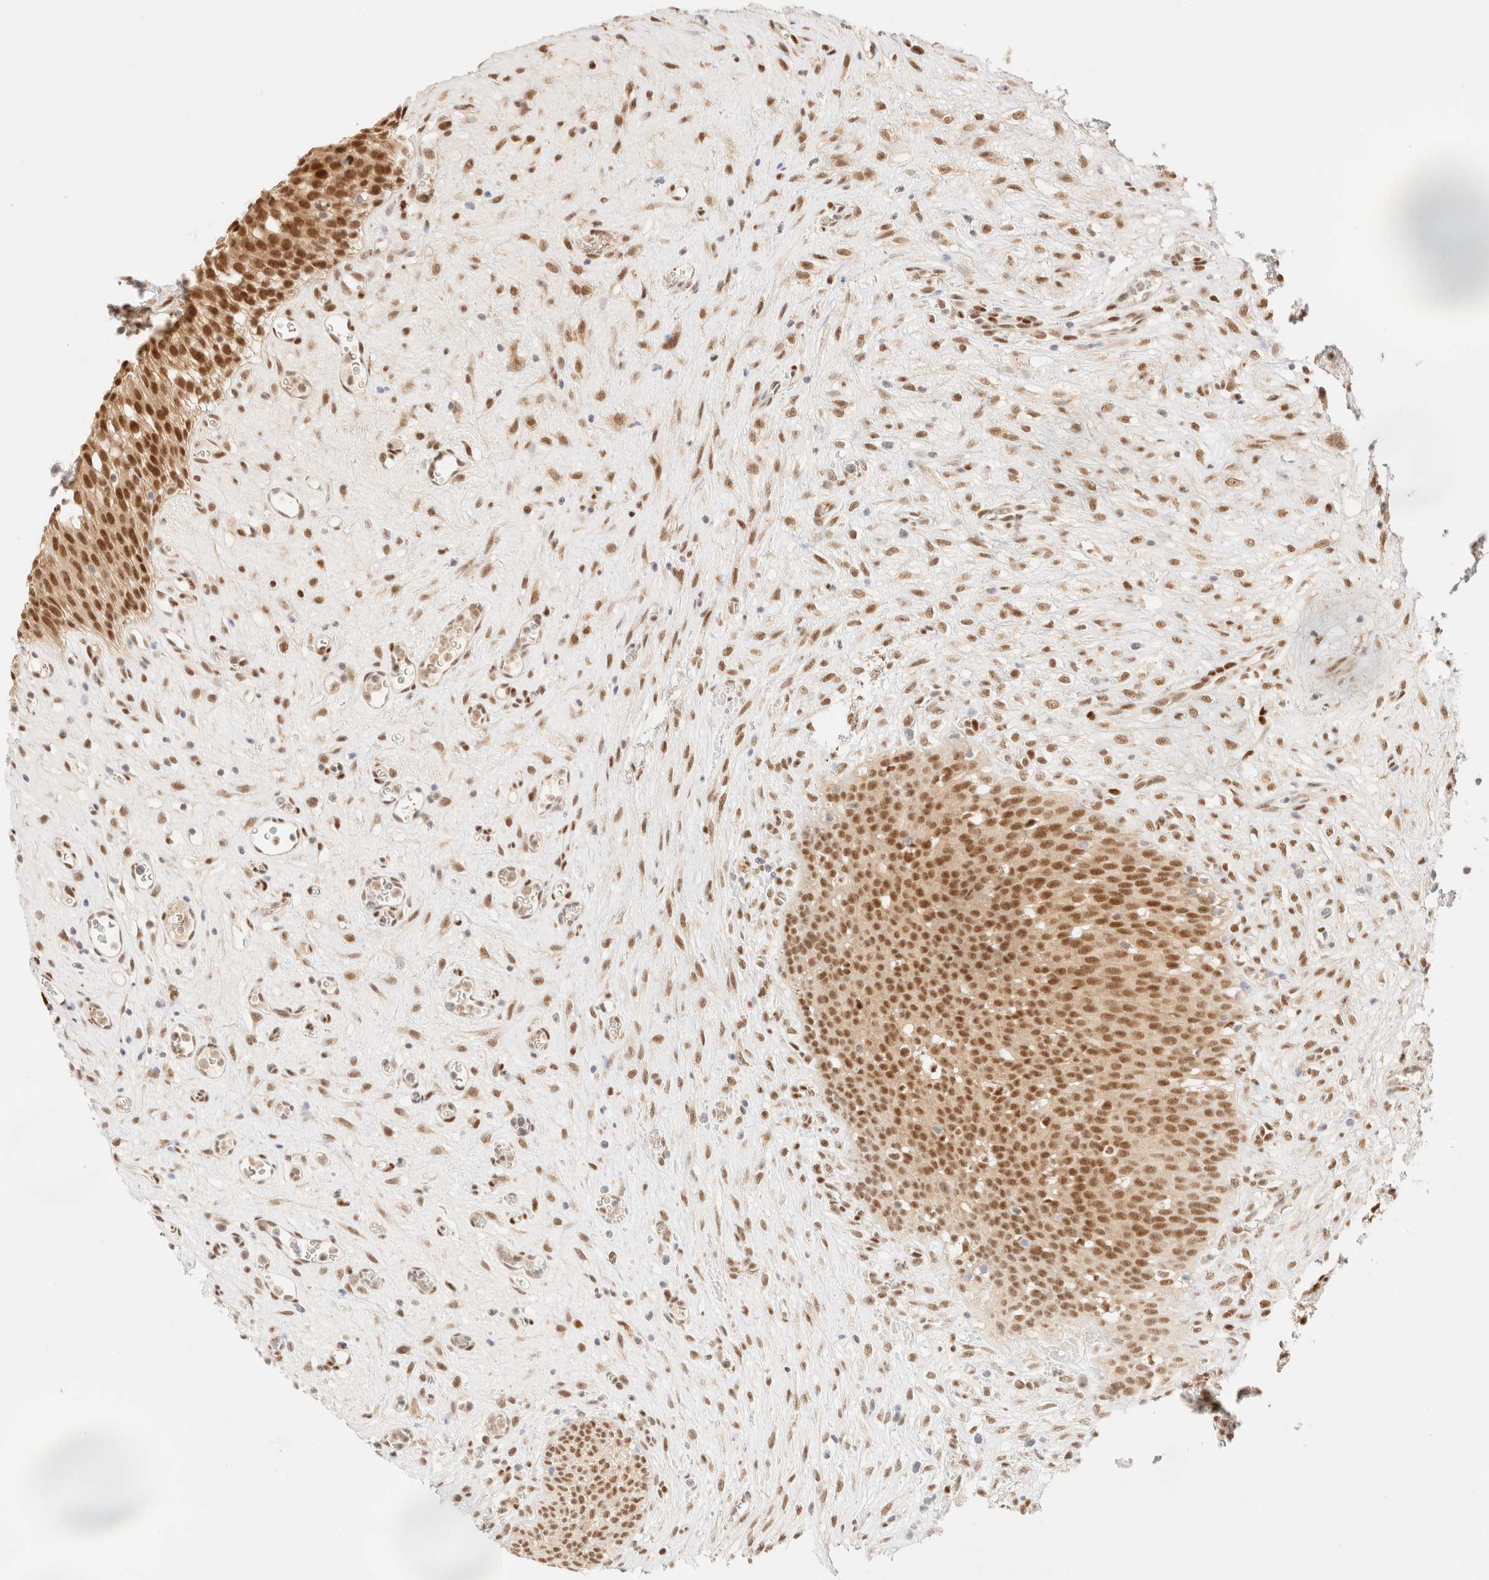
{"staining": {"intensity": "moderate", "quantity": ">75%", "location": "nuclear"}, "tissue": "urothelial cancer", "cell_type": "Tumor cells", "image_type": "cancer", "snomed": [{"axis": "morphology", "description": "Normal tissue, NOS"}, {"axis": "morphology", "description": "Urothelial carcinoma, Low grade"}, {"axis": "topography", "description": "Smooth muscle"}, {"axis": "topography", "description": "Urinary bladder"}], "caption": "Moderate nuclear positivity for a protein is present in approximately >75% of tumor cells of urothelial cancer using IHC.", "gene": "ZNF768", "patient": {"sex": "male", "age": 60}}